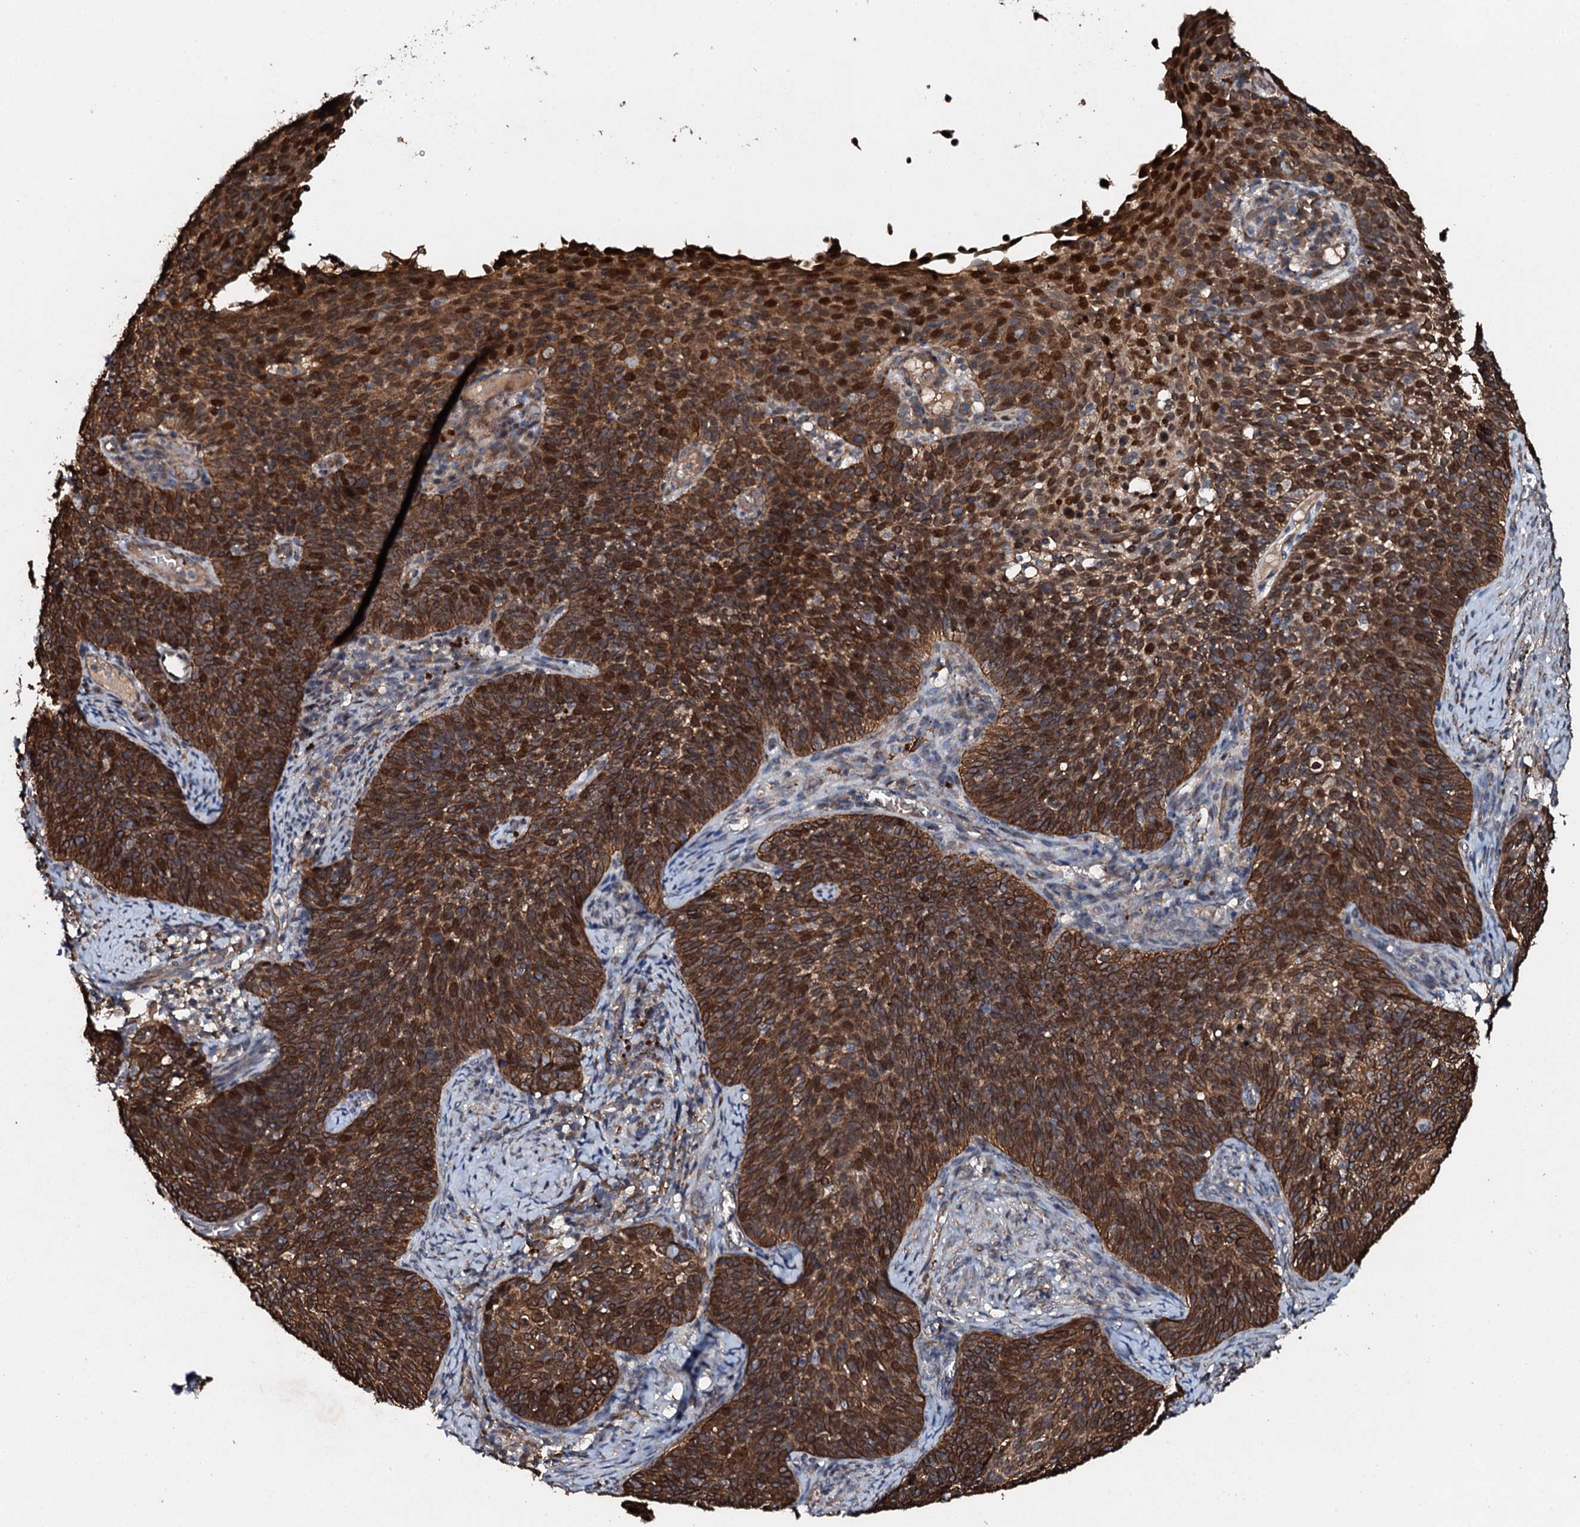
{"staining": {"intensity": "moderate", "quantity": ">75%", "location": "cytoplasmic/membranous,nuclear"}, "tissue": "cervical cancer", "cell_type": "Tumor cells", "image_type": "cancer", "snomed": [{"axis": "morphology", "description": "Normal tissue, NOS"}, {"axis": "morphology", "description": "Squamous cell carcinoma, NOS"}, {"axis": "topography", "description": "Cervix"}], "caption": "Moderate cytoplasmic/membranous and nuclear protein expression is identified in about >75% of tumor cells in cervical cancer (squamous cell carcinoma).", "gene": "ADAMTS10", "patient": {"sex": "female", "age": 39}}